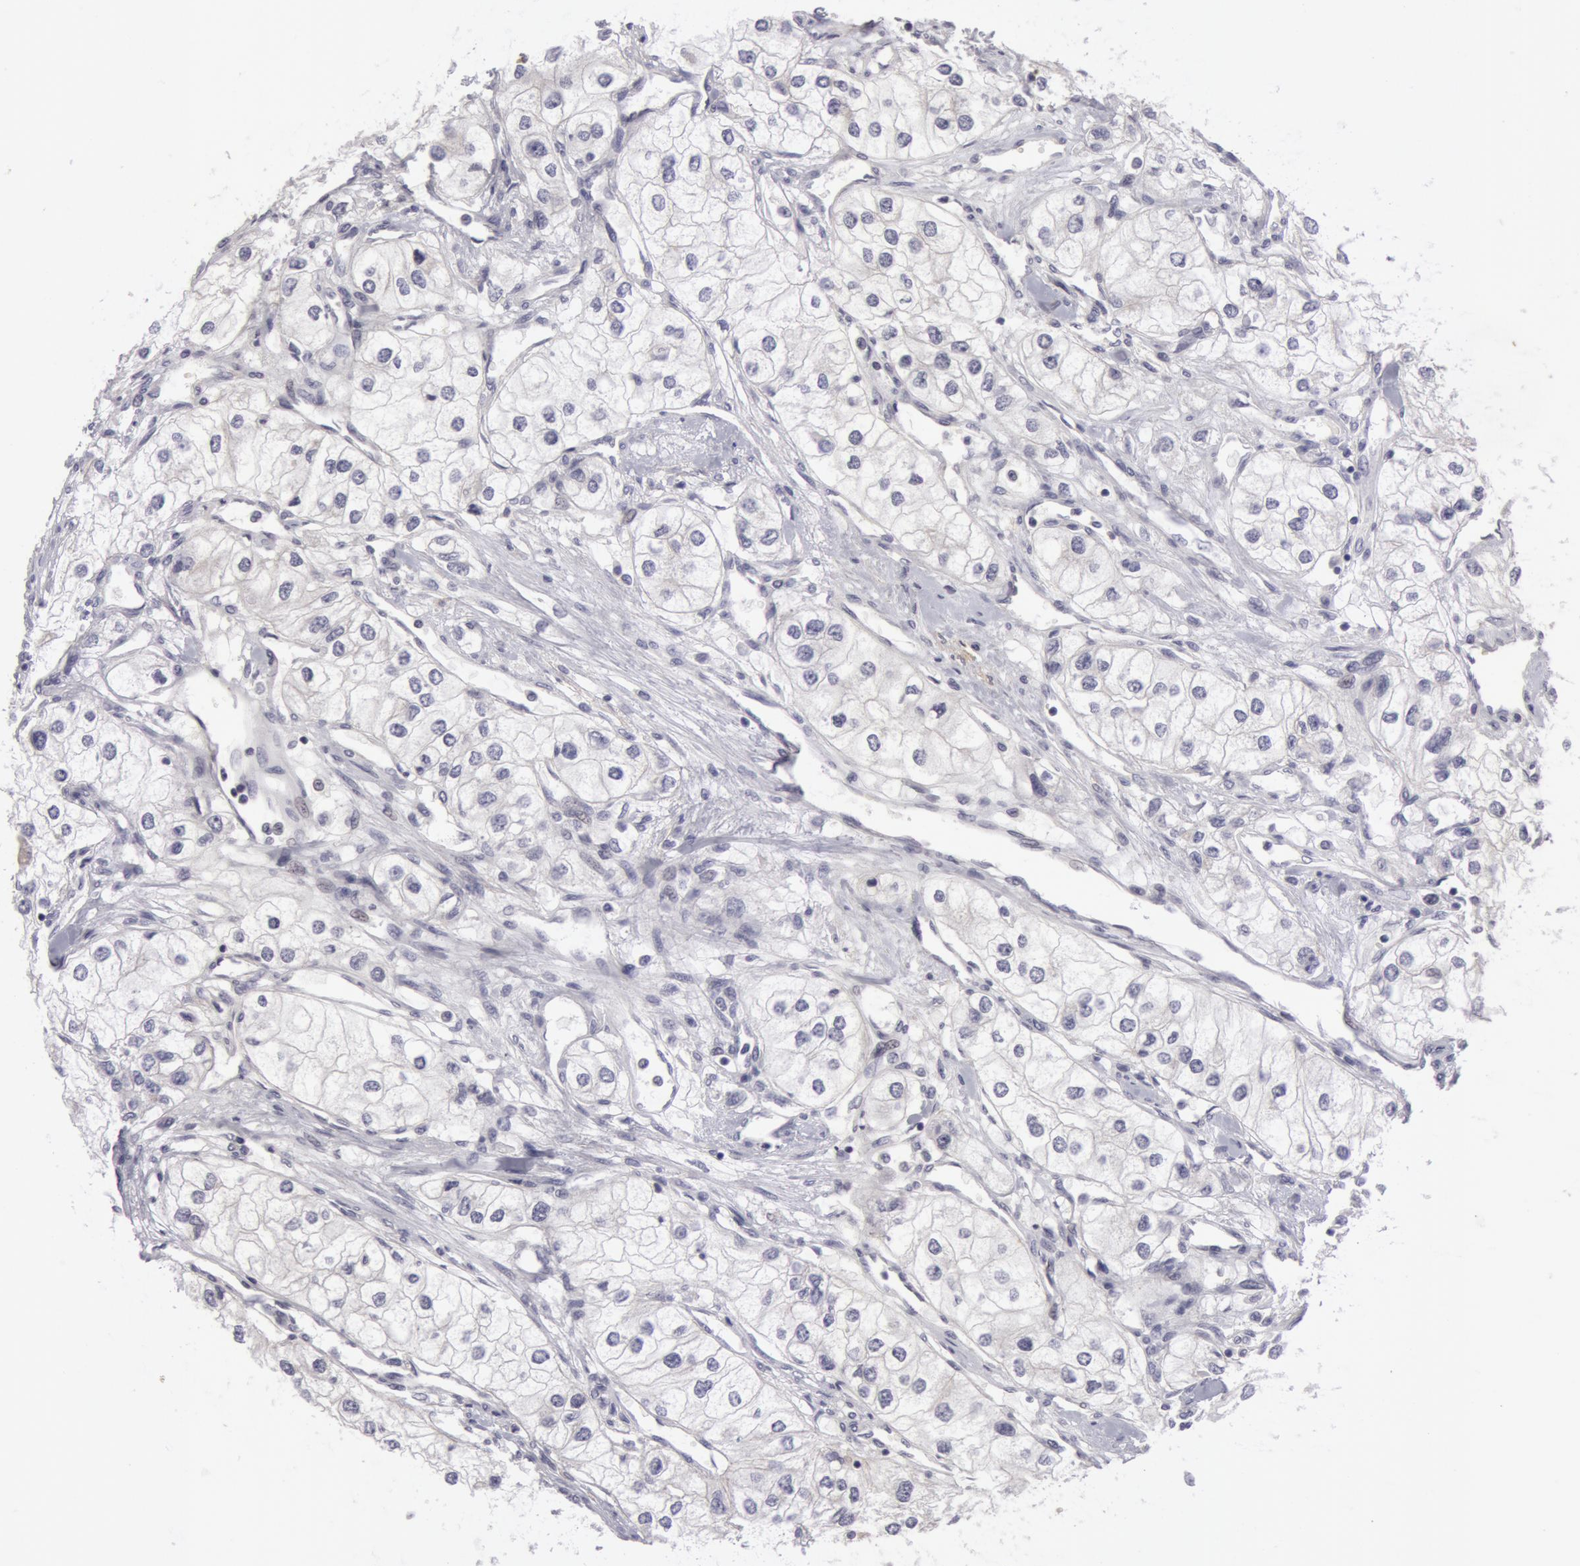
{"staining": {"intensity": "negative", "quantity": "none", "location": "none"}, "tissue": "renal cancer", "cell_type": "Tumor cells", "image_type": "cancer", "snomed": [{"axis": "morphology", "description": "Adenocarcinoma, NOS"}, {"axis": "topography", "description": "Kidney"}], "caption": "This is a image of immunohistochemistry (IHC) staining of renal cancer, which shows no staining in tumor cells.", "gene": "NLGN4X", "patient": {"sex": "male", "age": 57}}